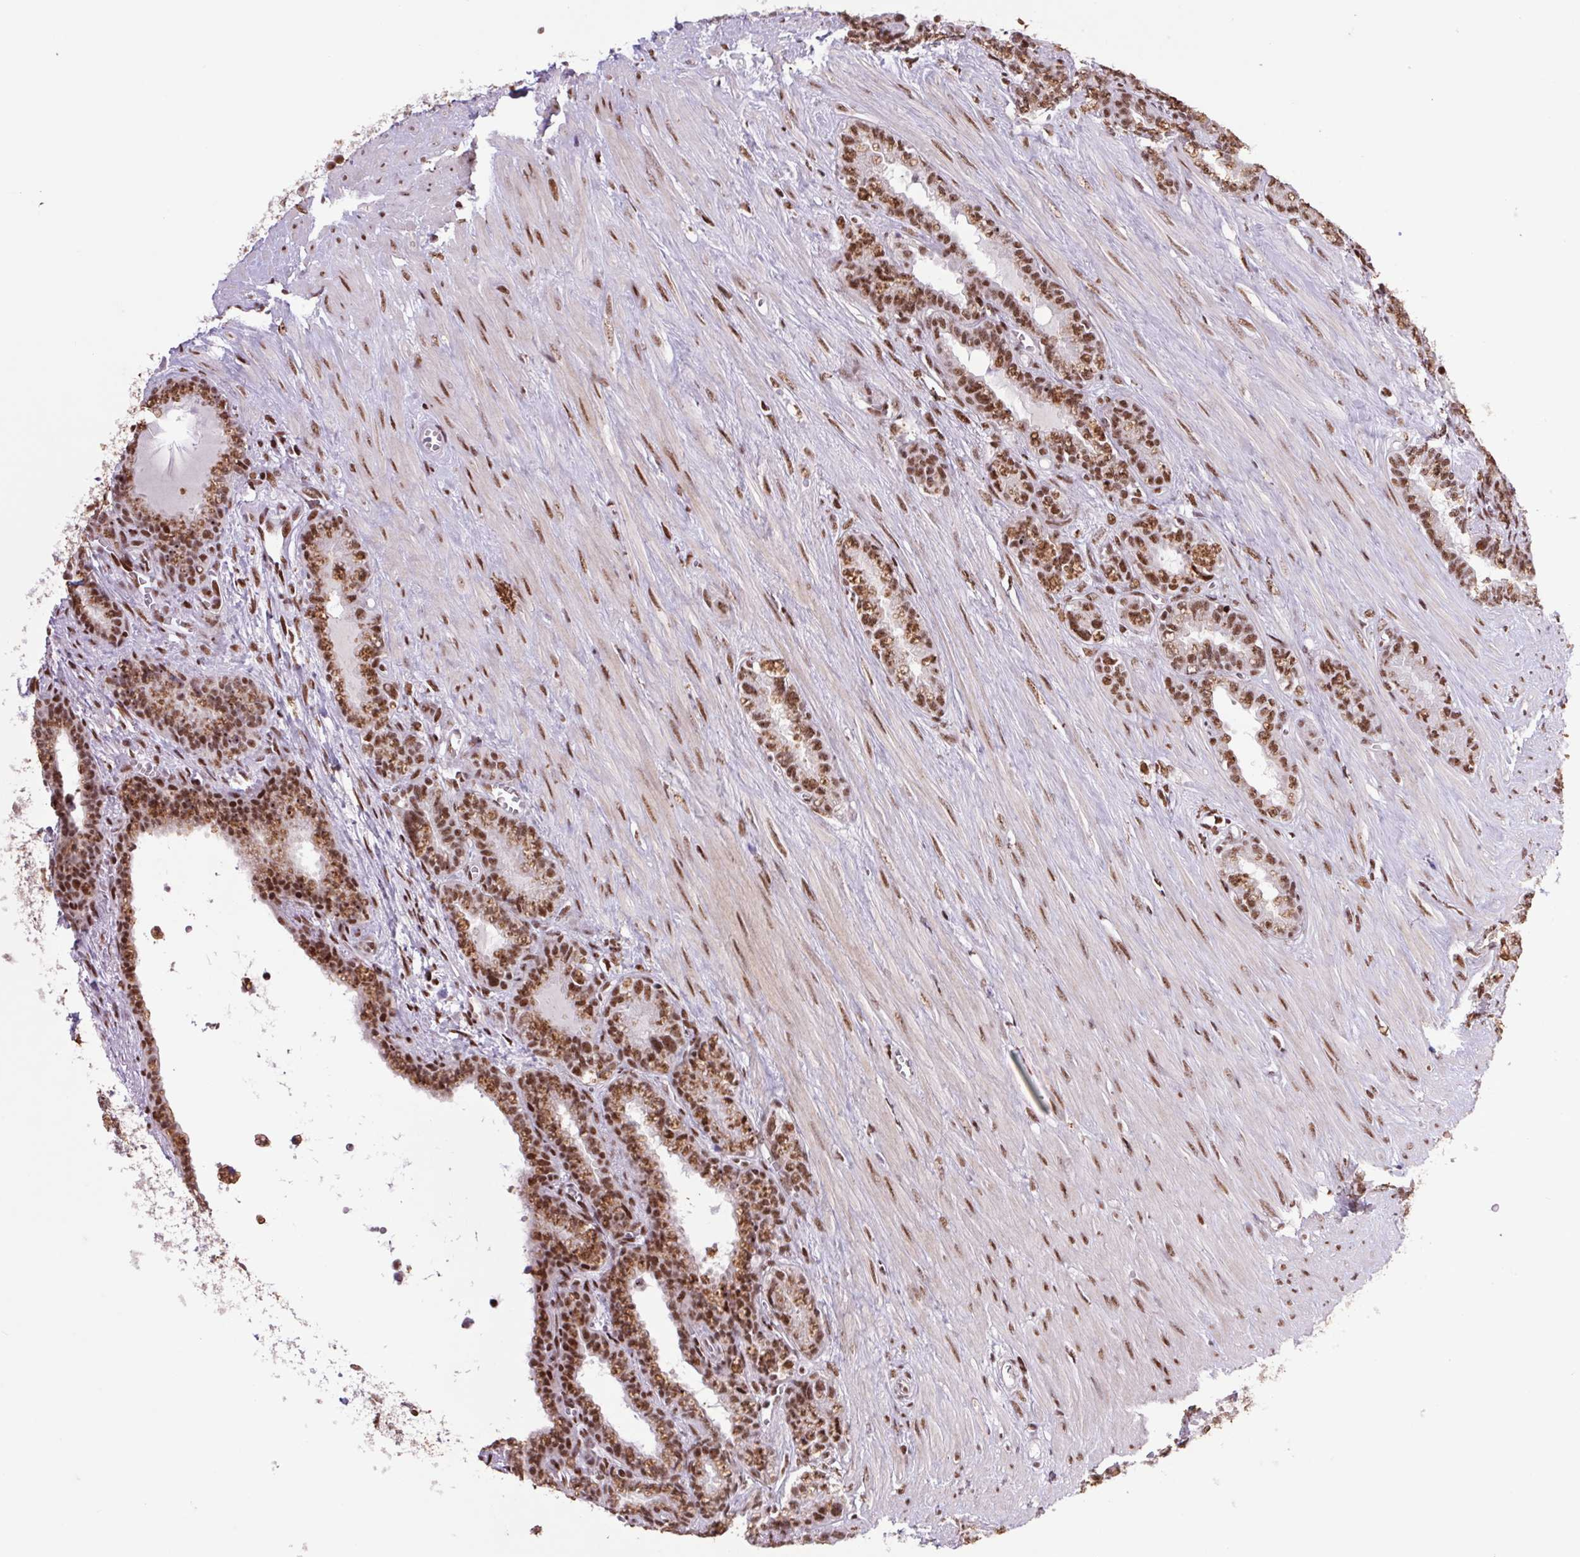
{"staining": {"intensity": "moderate", "quantity": ">75%", "location": "cytoplasmic/membranous,nuclear"}, "tissue": "seminal vesicle", "cell_type": "Glandular cells", "image_type": "normal", "snomed": [{"axis": "morphology", "description": "Normal tissue, NOS"}, {"axis": "morphology", "description": "Urothelial carcinoma, NOS"}, {"axis": "topography", "description": "Urinary bladder"}, {"axis": "topography", "description": "Seminal veicle"}], "caption": "Immunohistochemical staining of benign seminal vesicle reveals moderate cytoplasmic/membranous,nuclear protein staining in approximately >75% of glandular cells.", "gene": "LDLRAD4", "patient": {"sex": "male", "age": 76}}